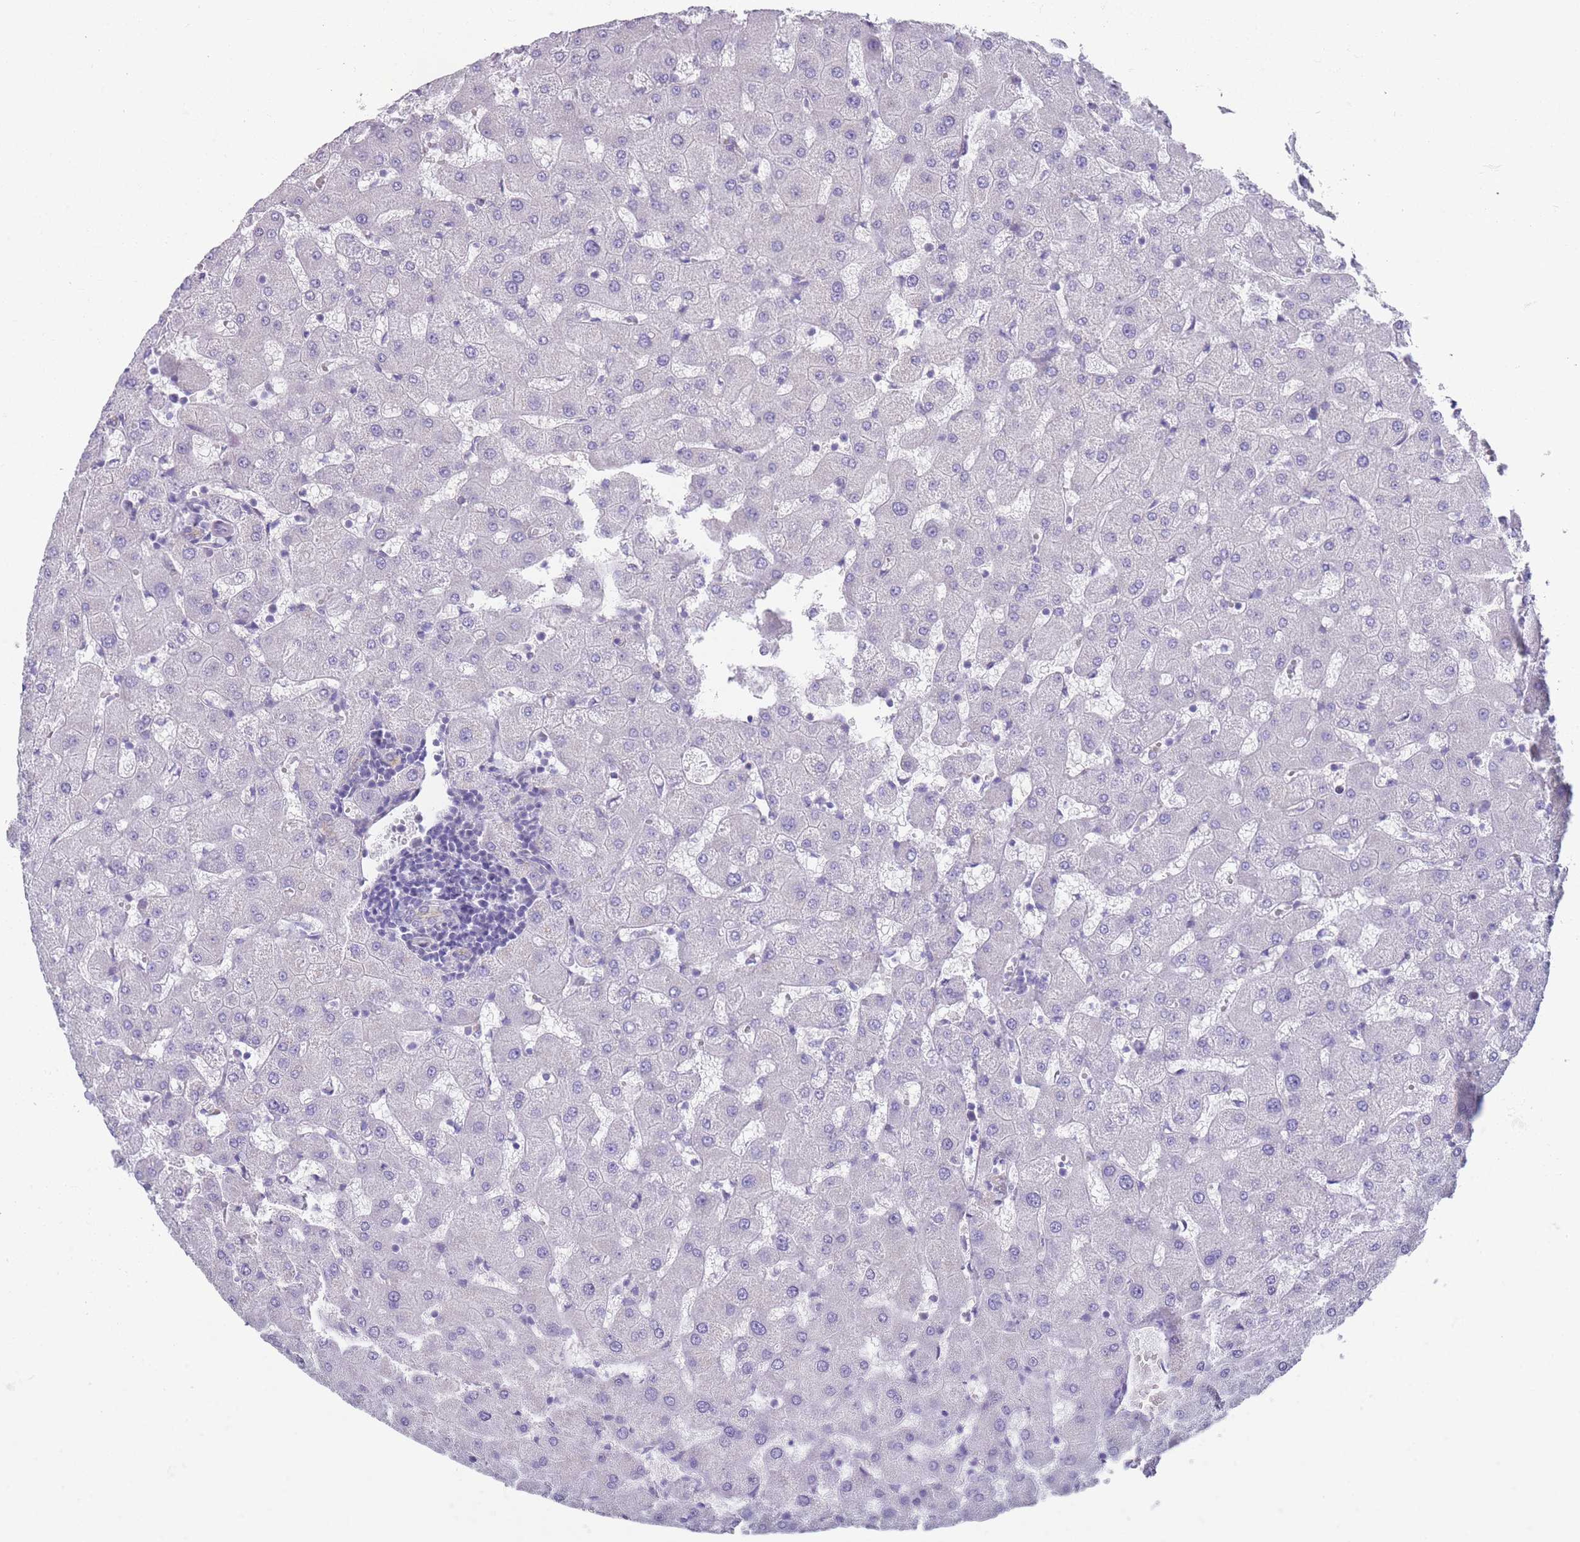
{"staining": {"intensity": "negative", "quantity": "none", "location": "none"}, "tissue": "liver", "cell_type": "Cholangiocytes", "image_type": "normal", "snomed": [{"axis": "morphology", "description": "Normal tissue, NOS"}, {"axis": "topography", "description": "Liver"}], "caption": "Liver stained for a protein using immunohistochemistry (IHC) exhibits no positivity cholangiocytes.", "gene": "OR11H12", "patient": {"sex": "female", "age": 63}}